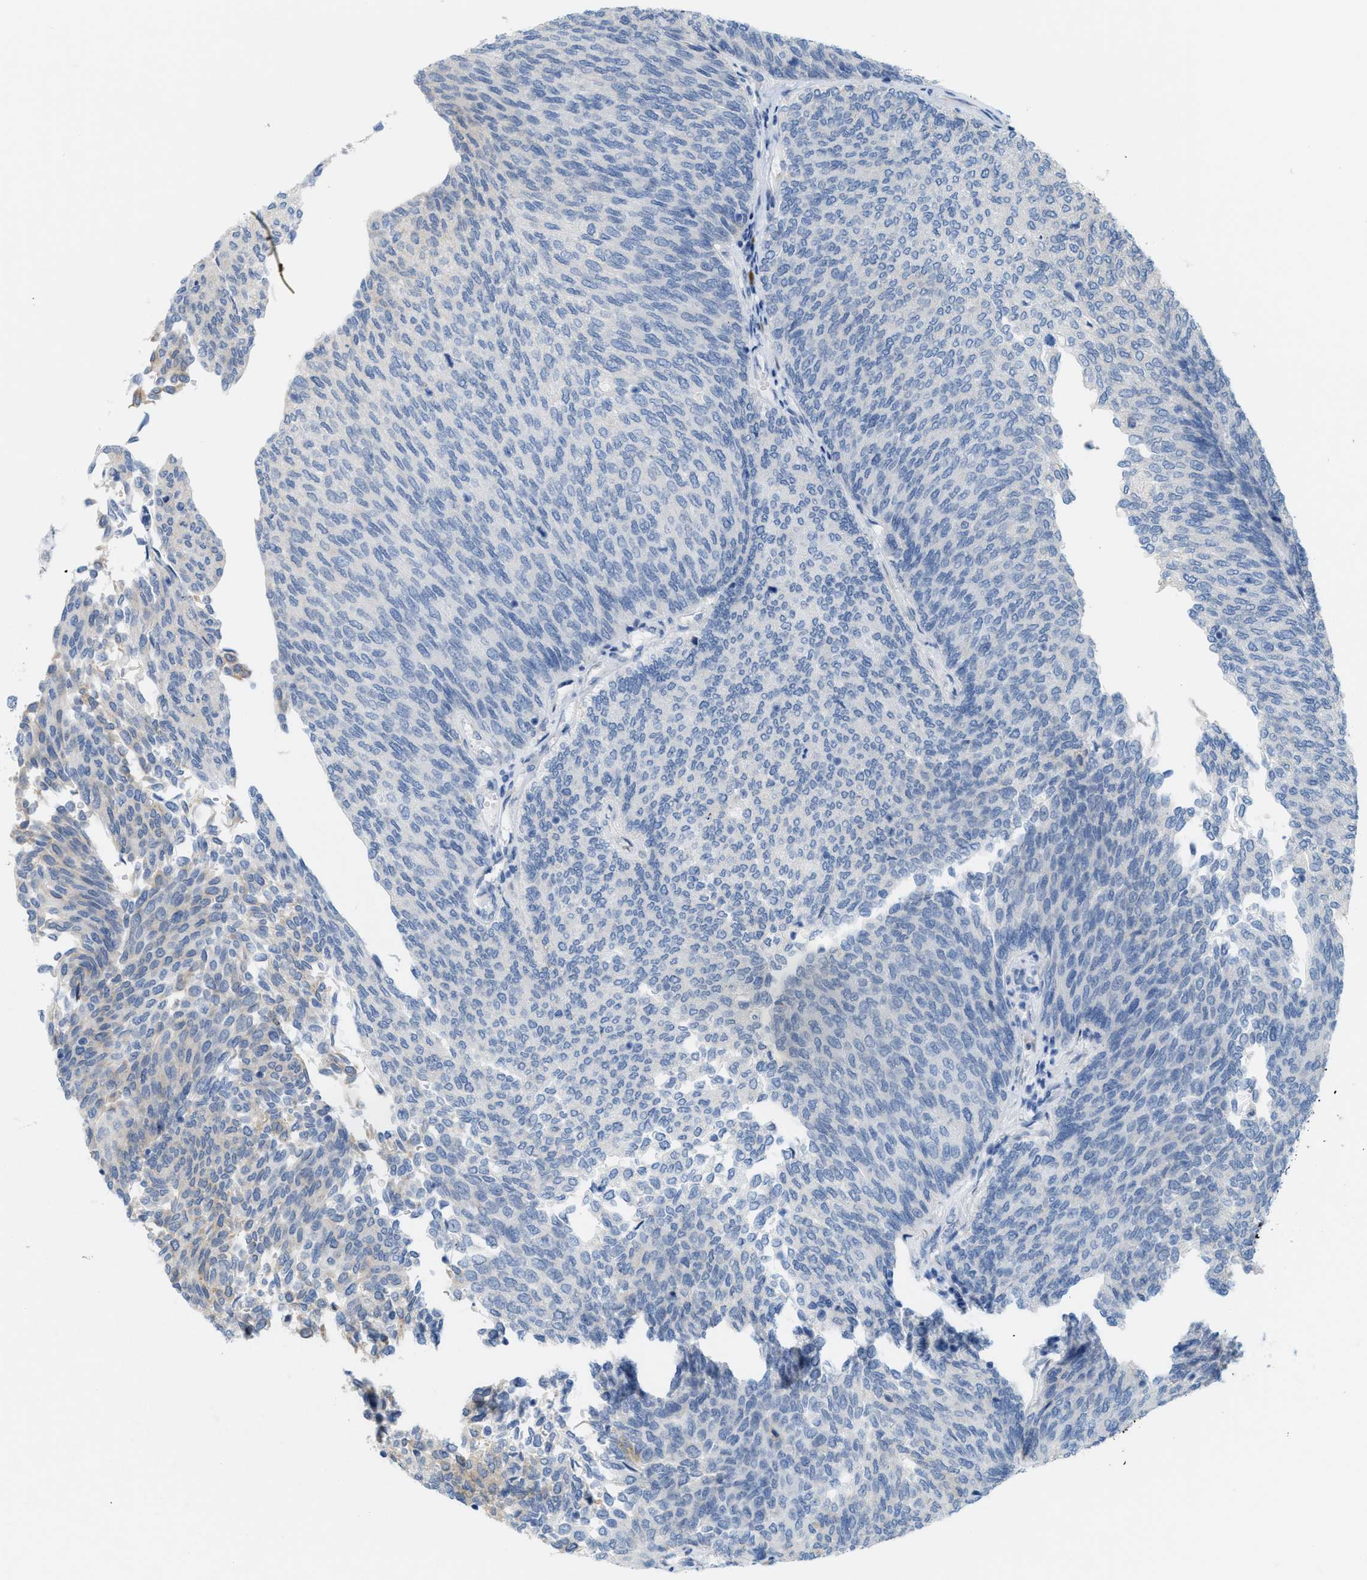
{"staining": {"intensity": "negative", "quantity": "none", "location": "none"}, "tissue": "urothelial cancer", "cell_type": "Tumor cells", "image_type": "cancer", "snomed": [{"axis": "morphology", "description": "Urothelial carcinoma, Low grade"}, {"axis": "topography", "description": "Urinary bladder"}], "caption": "Immunohistochemistry histopathology image of neoplastic tissue: human urothelial cancer stained with DAB reveals no significant protein expression in tumor cells.", "gene": "KIFC3", "patient": {"sex": "female", "age": 79}}